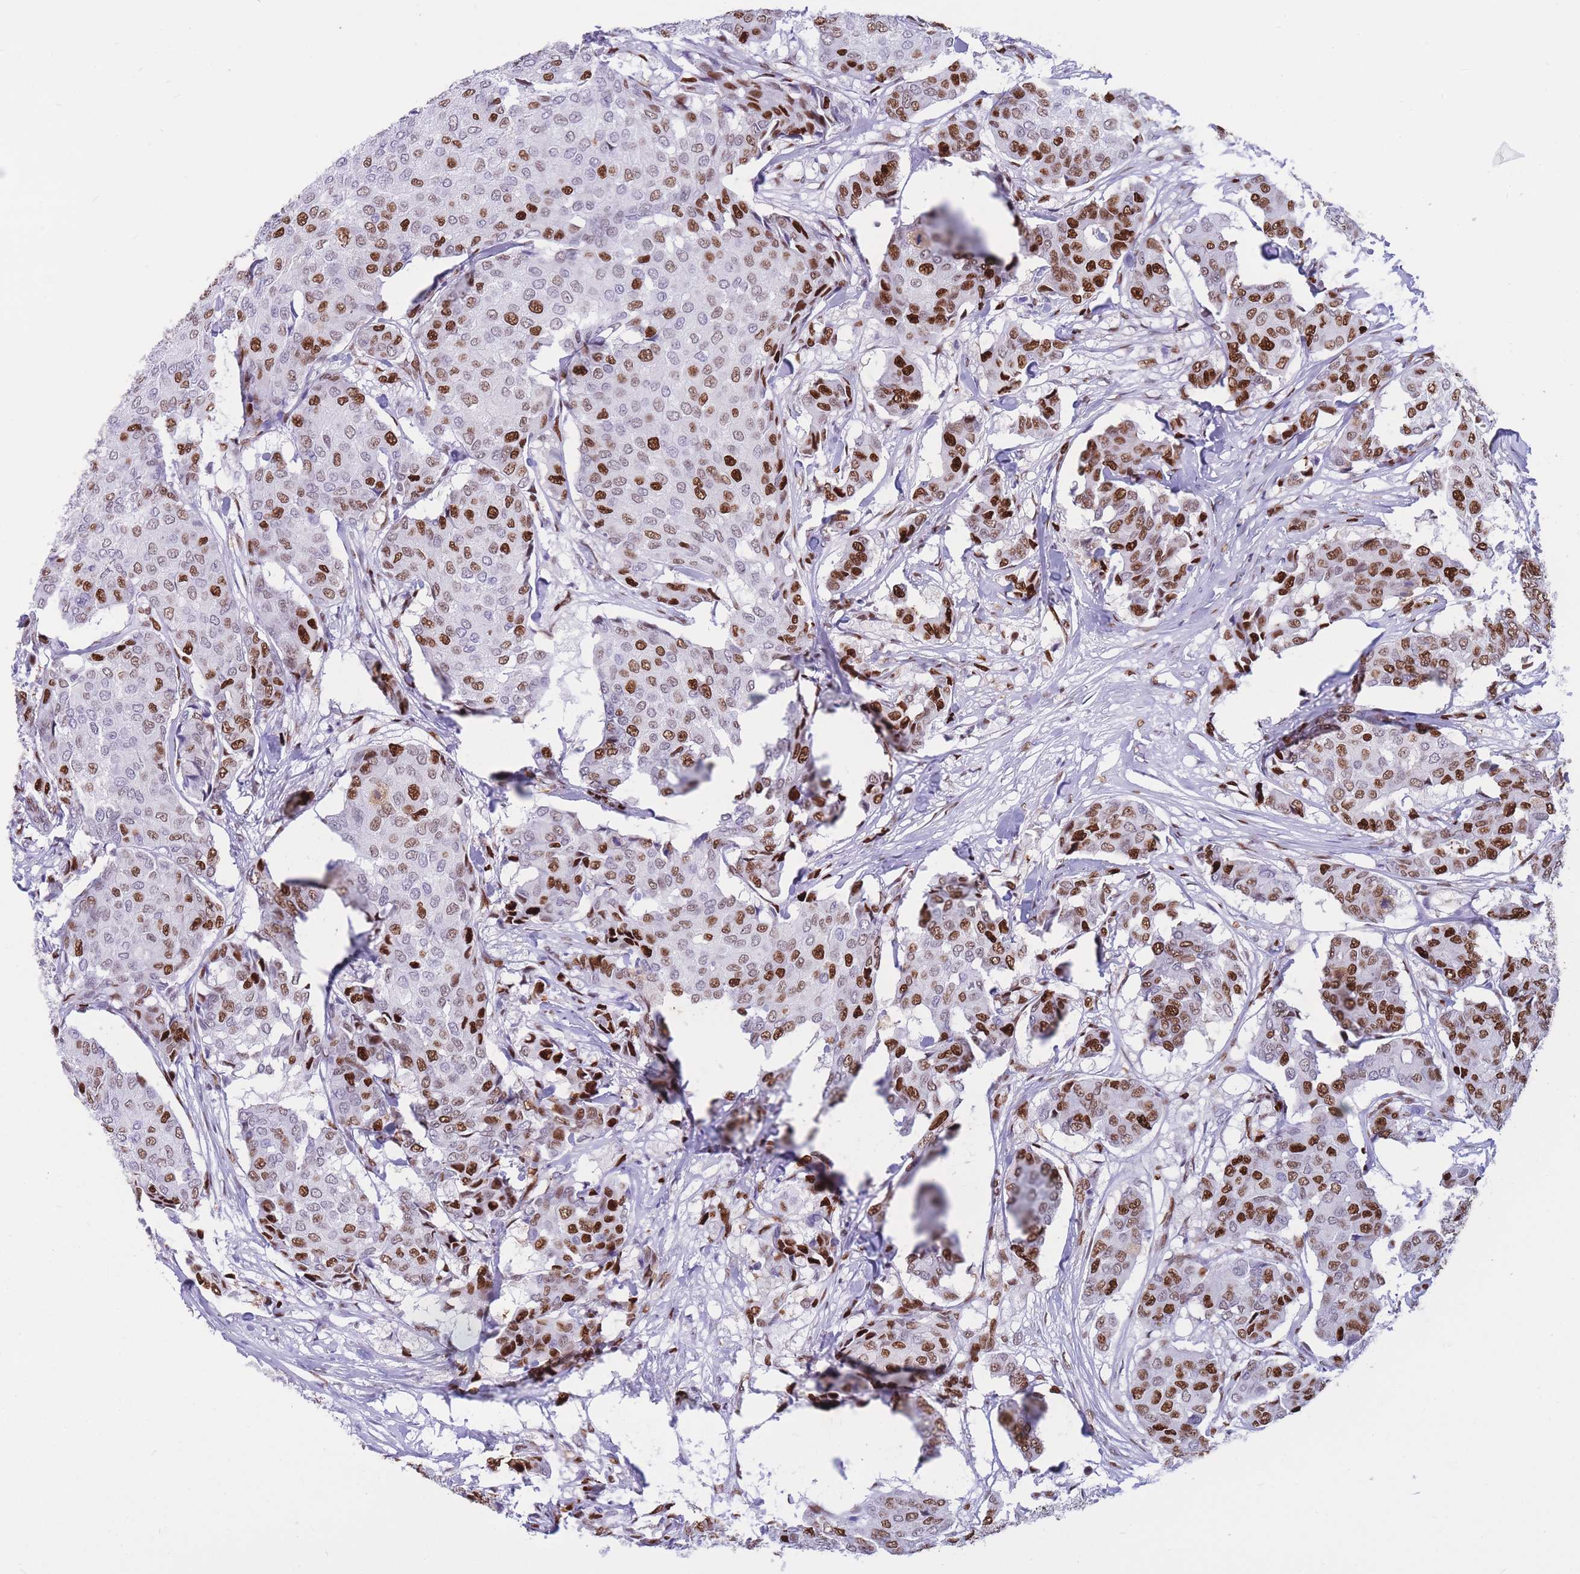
{"staining": {"intensity": "strong", "quantity": "25%-75%", "location": "nuclear"}, "tissue": "breast cancer", "cell_type": "Tumor cells", "image_type": "cancer", "snomed": [{"axis": "morphology", "description": "Duct carcinoma"}, {"axis": "topography", "description": "Breast"}], "caption": "Human invasive ductal carcinoma (breast) stained with a protein marker reveals strong staining in tumor cells.", "gene": "NASP", "patient": {"sex": "female", "age": 75}}